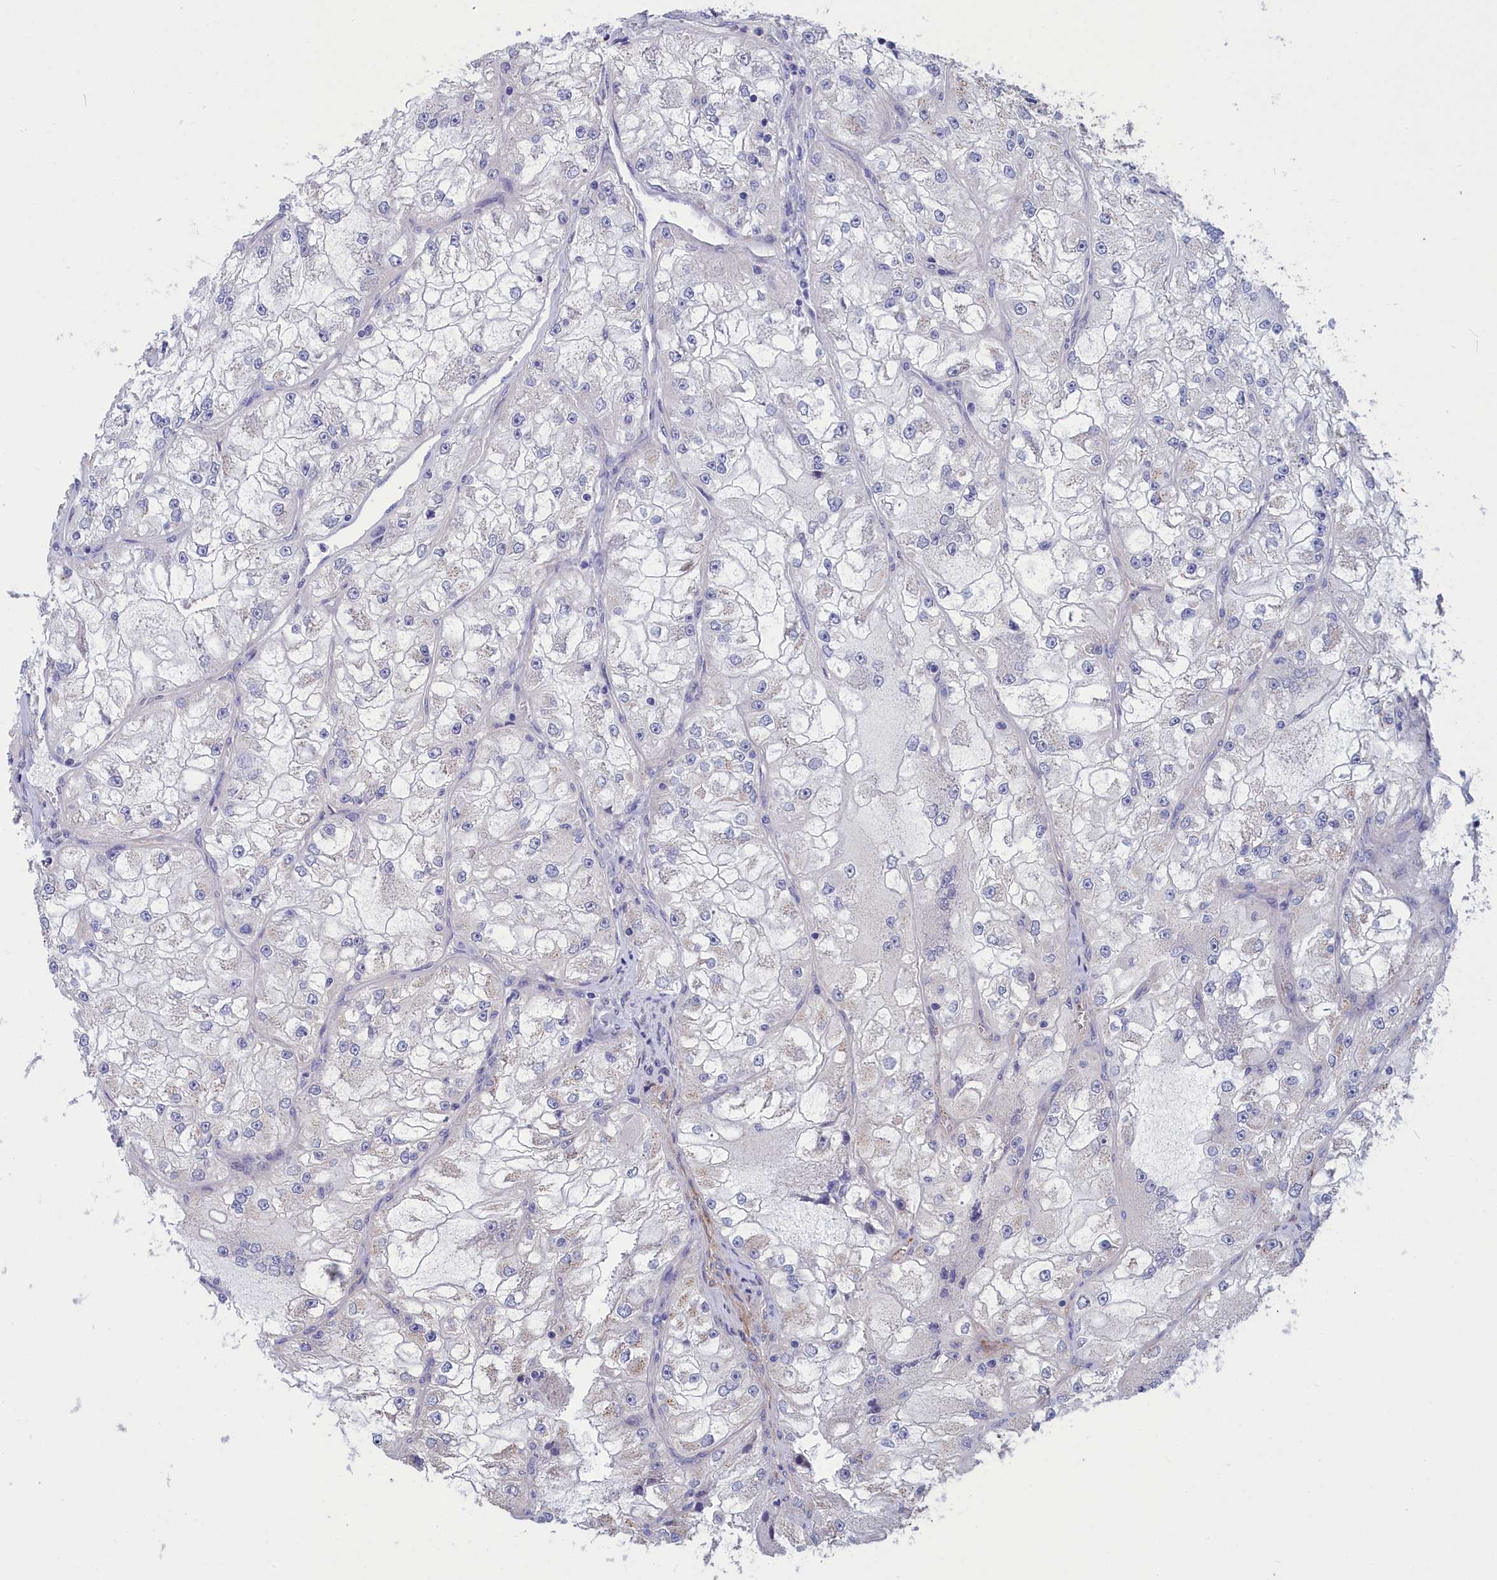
{"staining": {"intensity": "negative", "quantity": "none", "location": "none"}, "tissue": "renal cancer", "cell_type": "Tumor cells", "image_type": "cancer", "snomed": [{"axis": "morphology", "description": "Adenocarcinoma, NOS"}, {"axis": "topography", "description": "Kidney"}], "caption": "The image reveals no staining of tumor cells in renal cancer. The staining was performed using DAB (3,3'-diaminobenzidine) to visualize the protein expression in brown, while the nuclei were stained in blue with hematoxylin (Magnification: 20x).", "gene": "TUBGCP4", "patient": {"sex": "female", "age": 72}}